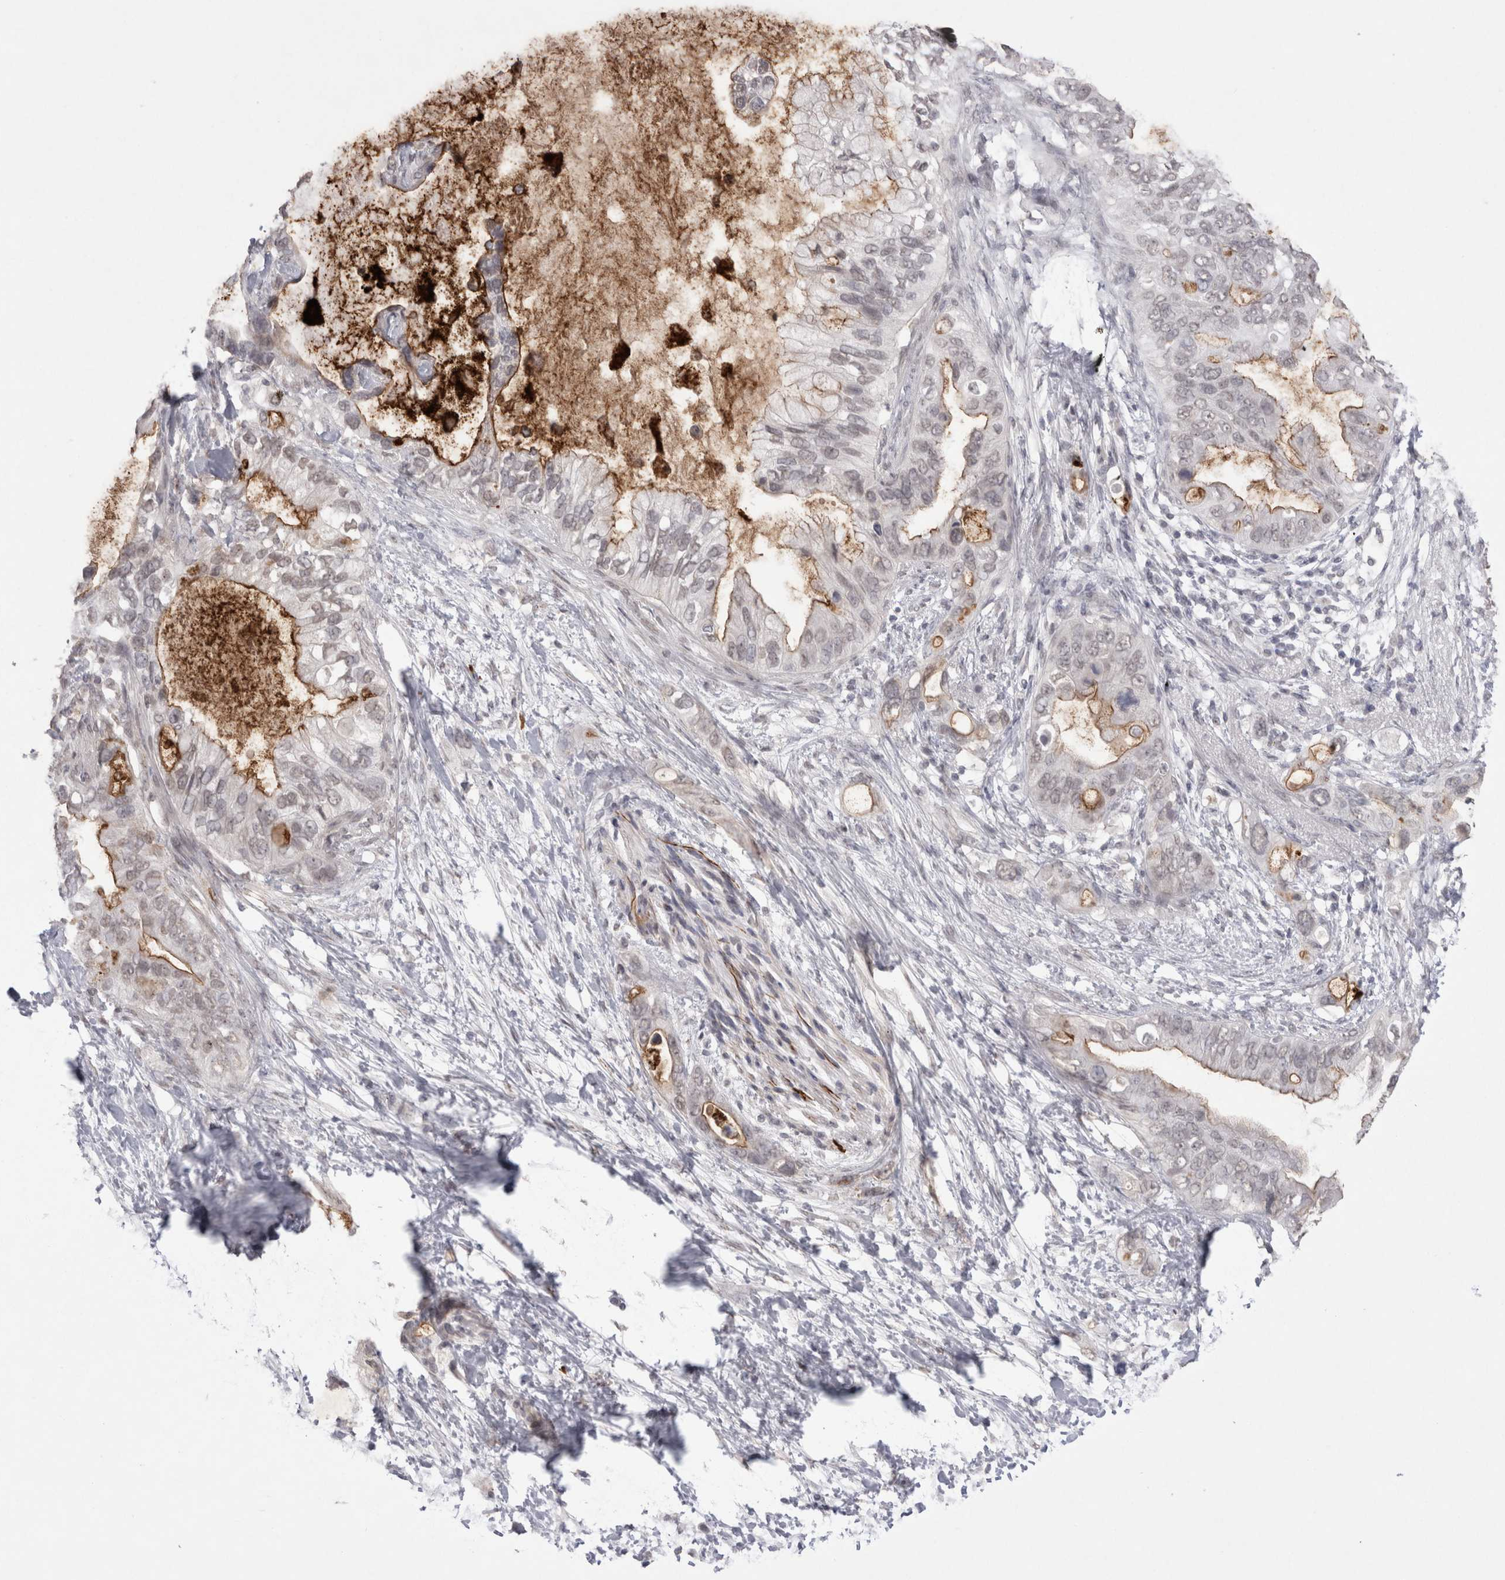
{"staining": {"intensity": "moderate", "quantity": "25%-75%", "location": "cytoplasmic/membranous,nuclear"}, "tissue": "pancreatic cancer", "cell_type": "Tumor cells", "image_type": "cancer", "snomed": [{"axis": "morphology", "description": "Adenocarcinoma, NOS"}, {"axis": "topography", "description": "Pancreas"}], "caption": "A high-resolution image shows immunohistochemistry staining of pancreatic adenocarcinoma, which demonstrates moderate cytoplasmic/membranous and nuclear expression in approximately 25%-75% of tumor cells.", "gene": "DDX4", "patient": {"sex": "female", "age": 56}}